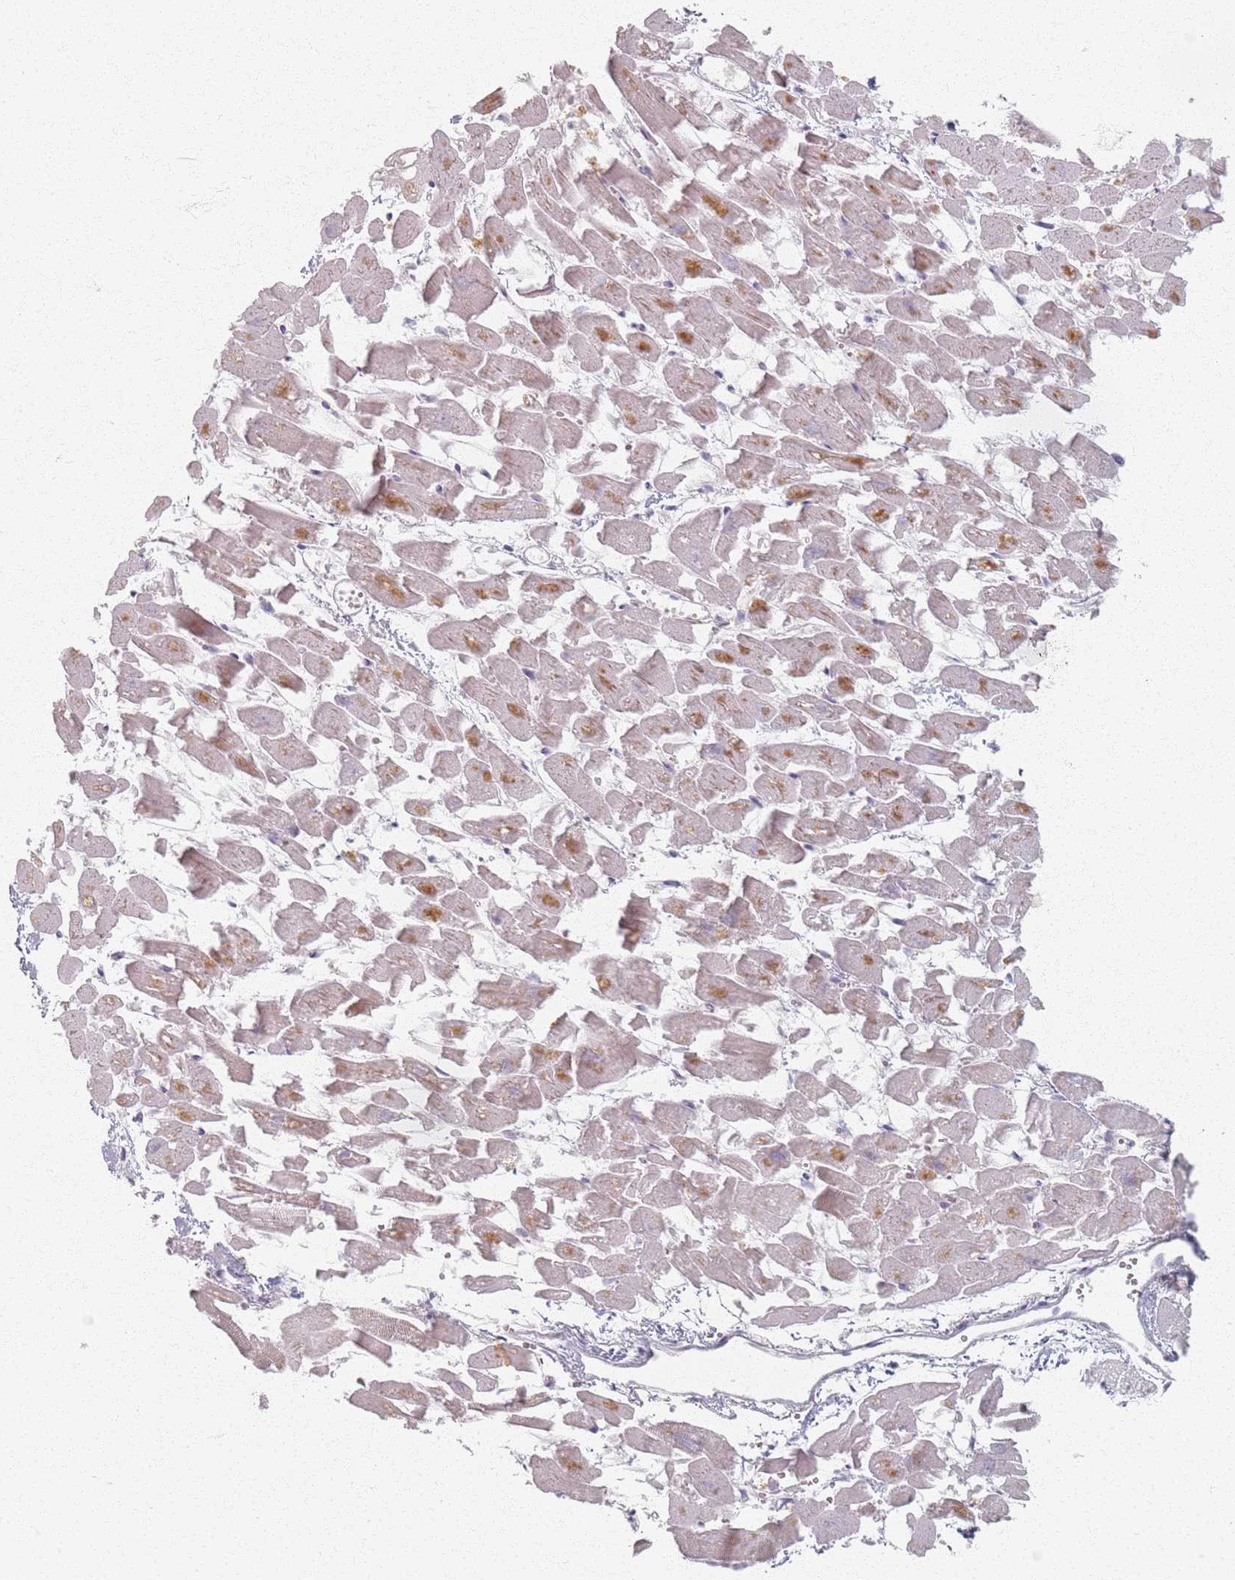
{"staining": {"intensity": "moderate", "quantity": "25%-75%", "location": "cytoplasmic/membranous"}, "tissue": "heart muscle", "cell_type": "Cardiomyocytes", "image_type": "normal", "snomed": [{"axis": "morphology", "description": "Normal tissue, NOS"}, {"axis": "topography", "description": "Heart"}], "caption": "The histopathology image exhibits immunohistochemical staining of normal heart muscle. There is moderate cytoplasmic/membranous positivity is seen in about 25%-75% of cardiomyocytes. Nuclei are stained in blue.", "gene": "PKD2L2", "patient": {"sex": "female", "age": 64}}